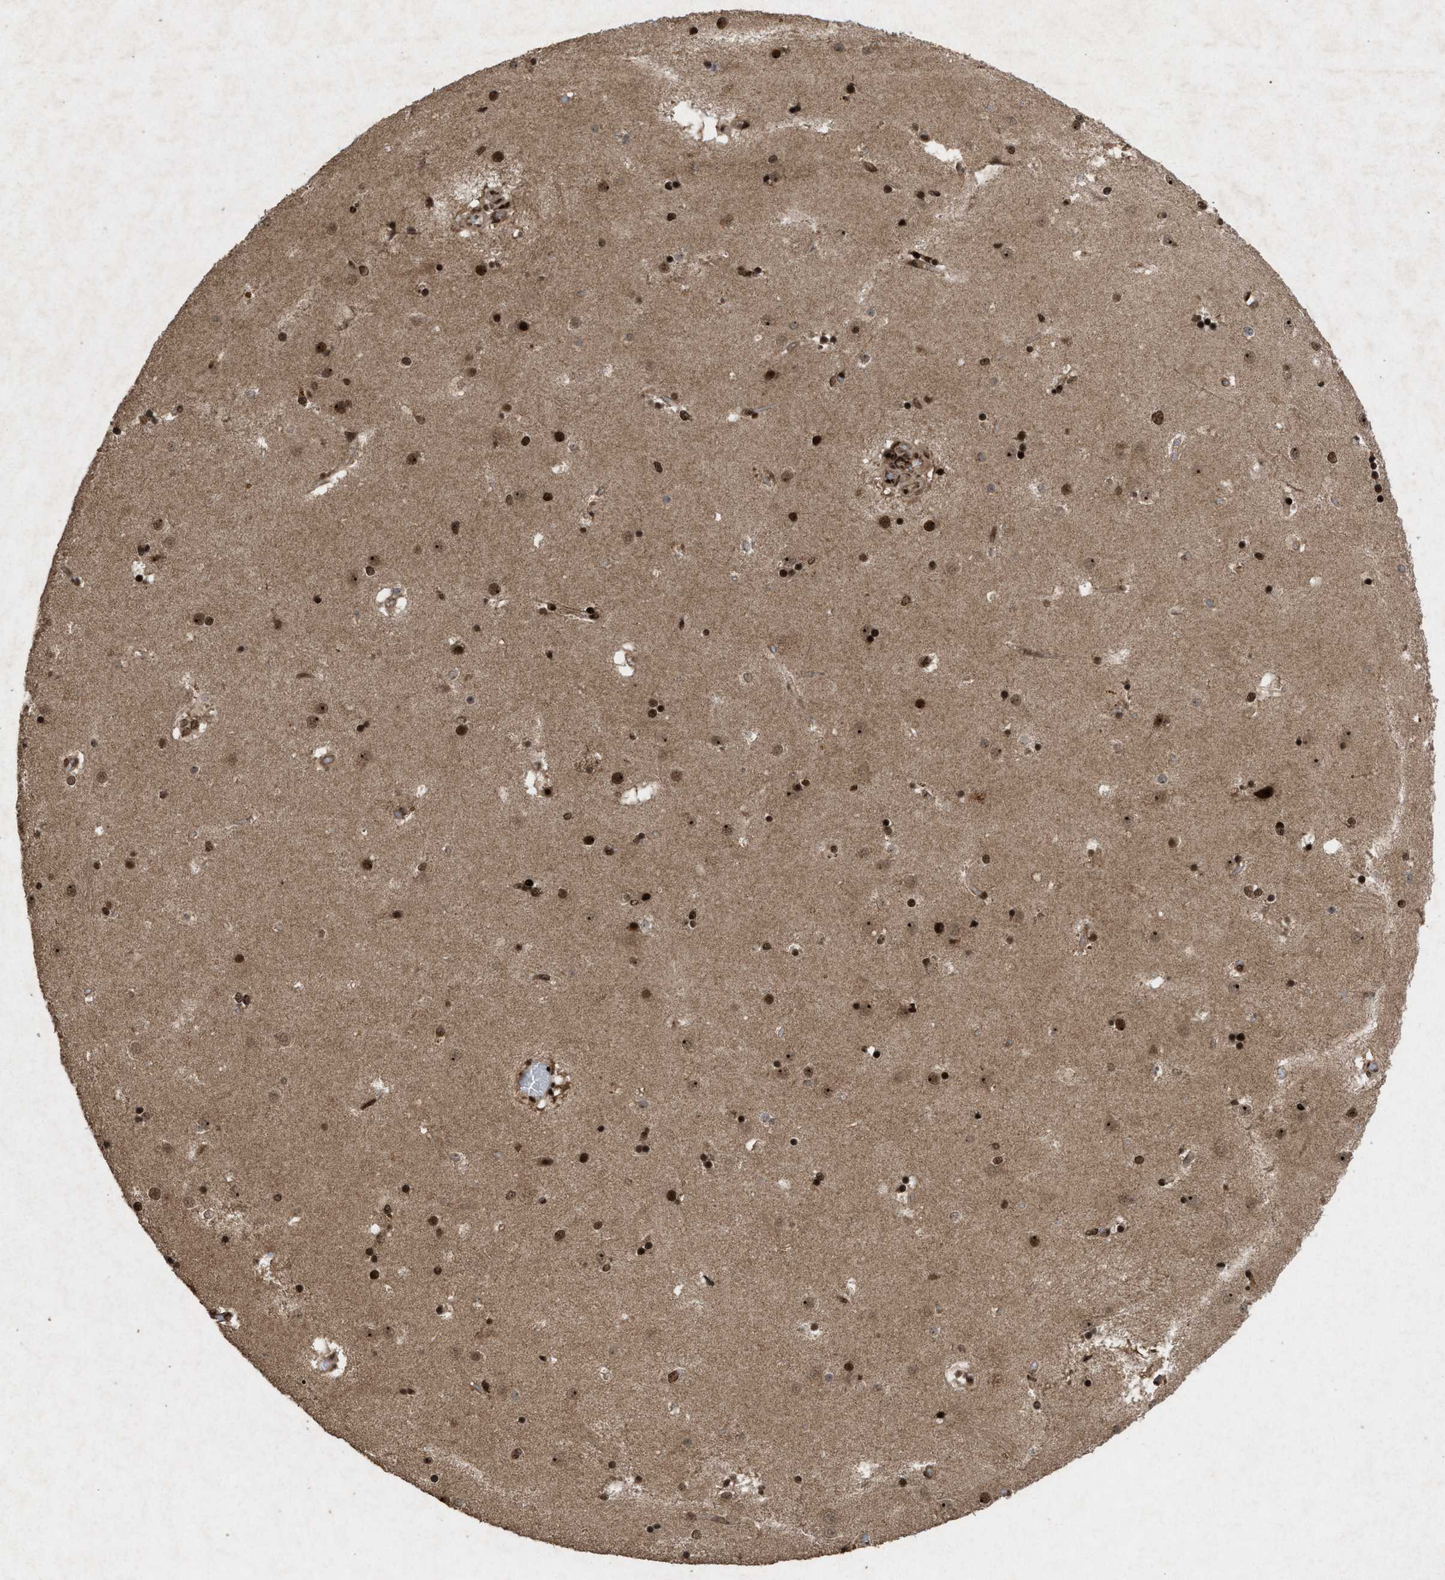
{"staining": {"intensity": "strong", "quantity": ">75%", "location": "nuclear"}, "tissue": "caudate", "cell_type": "Glial cells", "image_type": "normal", "snomed": [{"axis": "morphology", "description": "Normal tissue, NOS"}, {"axis": "topography", "description": "Lateral ventricle wall"}], "caption": "Protein staining demonstrates strong nuclear expression in approximately >75% of glial cells in benign caudate.", "gene": "WIZ", "patient": {"sex": "male", "age": 70}}